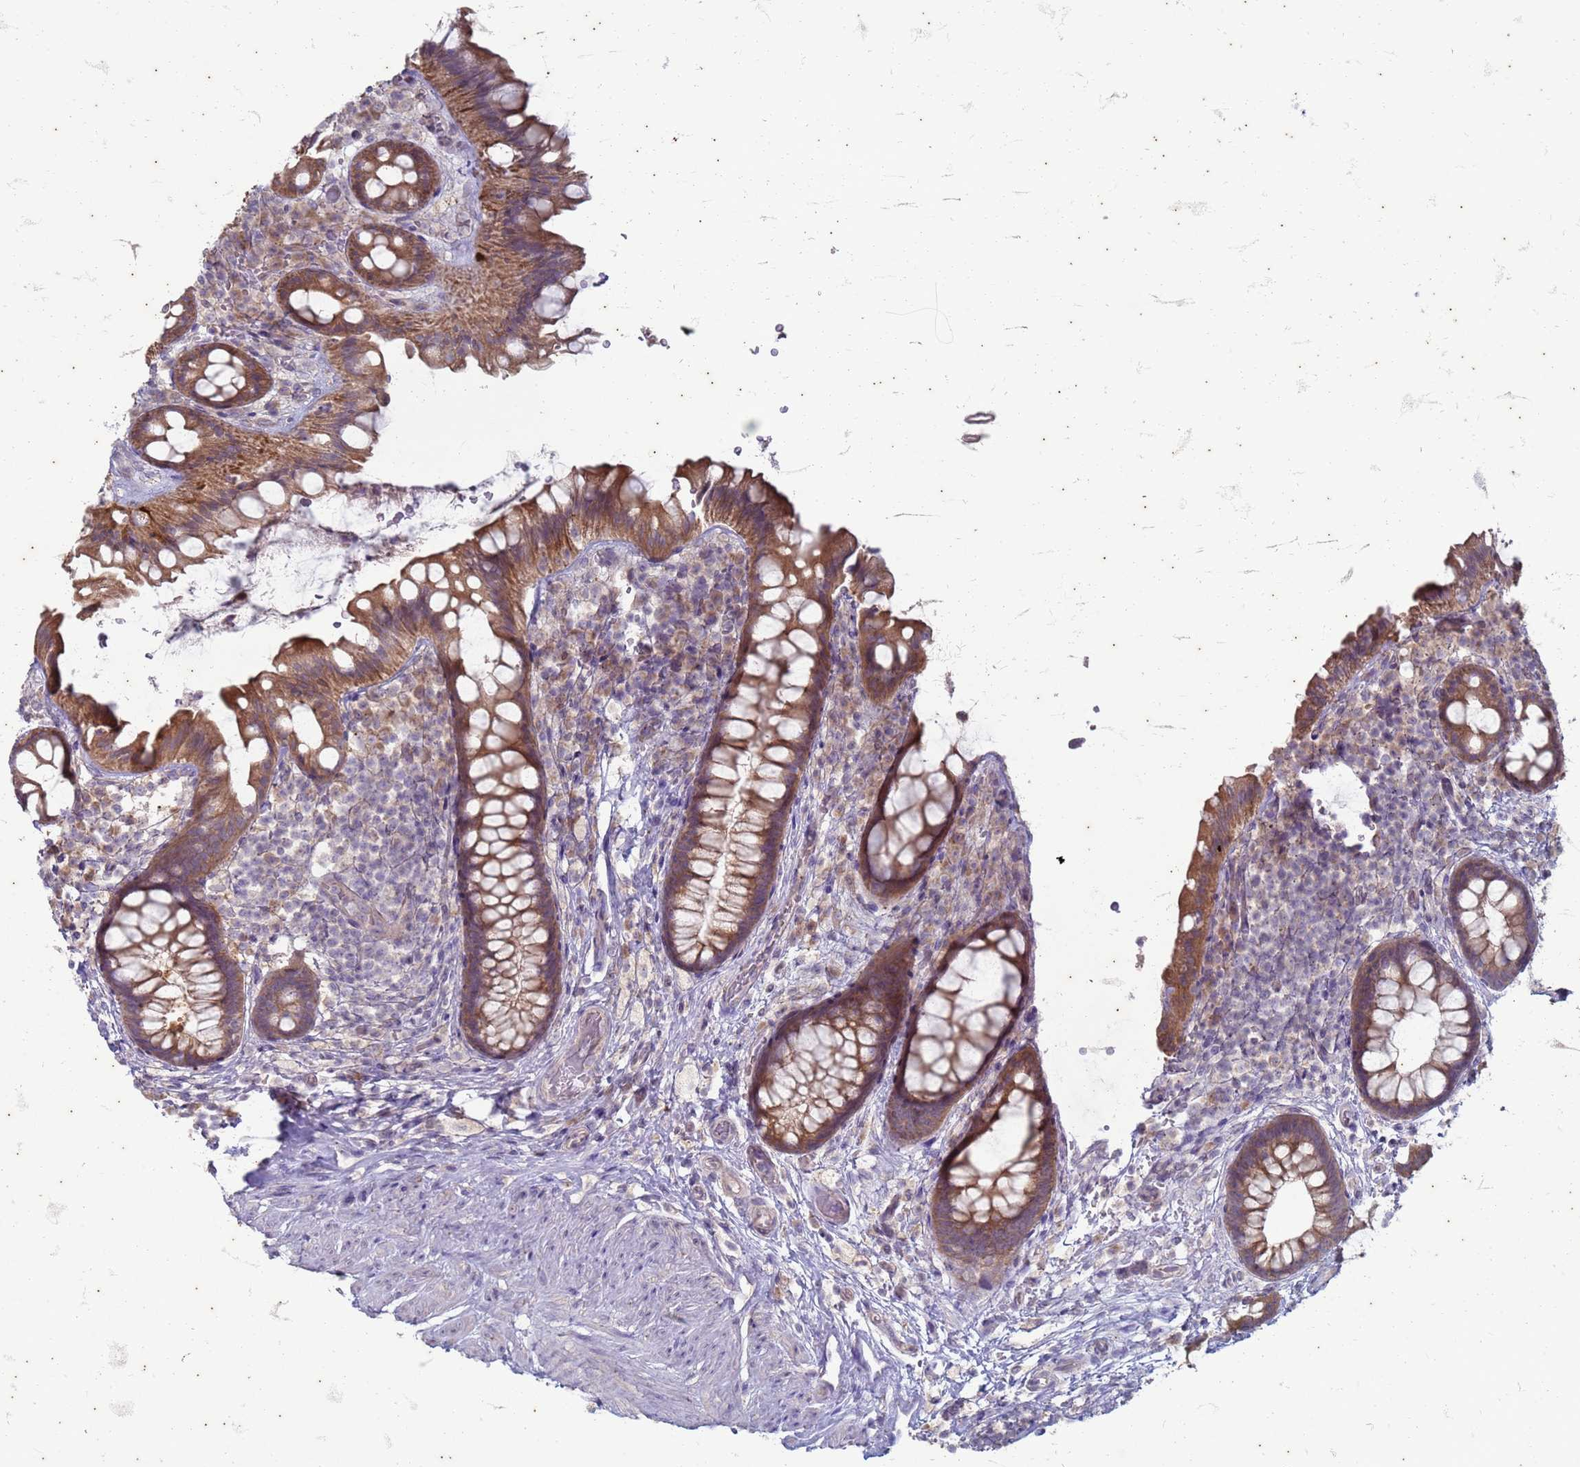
{"staining": {"intensity": "moderate", "quantity": ">75%", "location": "cytoplasmic/membranous"}, "tissue": "rectum", "cell_type": "Glandular cells", "image_type": "normal", "snomed": [{"axis": "morphology", "description": "Normal tissue, NOS"}, {"axis": "topography", "description": "Rectum"}, {"axis": "topography", "description": "Peripheral nerve tissue"}], "caption": "Immunohistochemistry (IHC) (DAB (3,3'-diaminobenzidine)) staining of benign rectum reveals moderate cytoplasmic/membranous protein staining in approximately >75% of glandular cells. Using DAB (brown) and hematoxylin (blue) stains, captured at high magnification using brightfield microscopy.", "gene": "SUCO", "patient": {"sex": "female", "age": 69}}